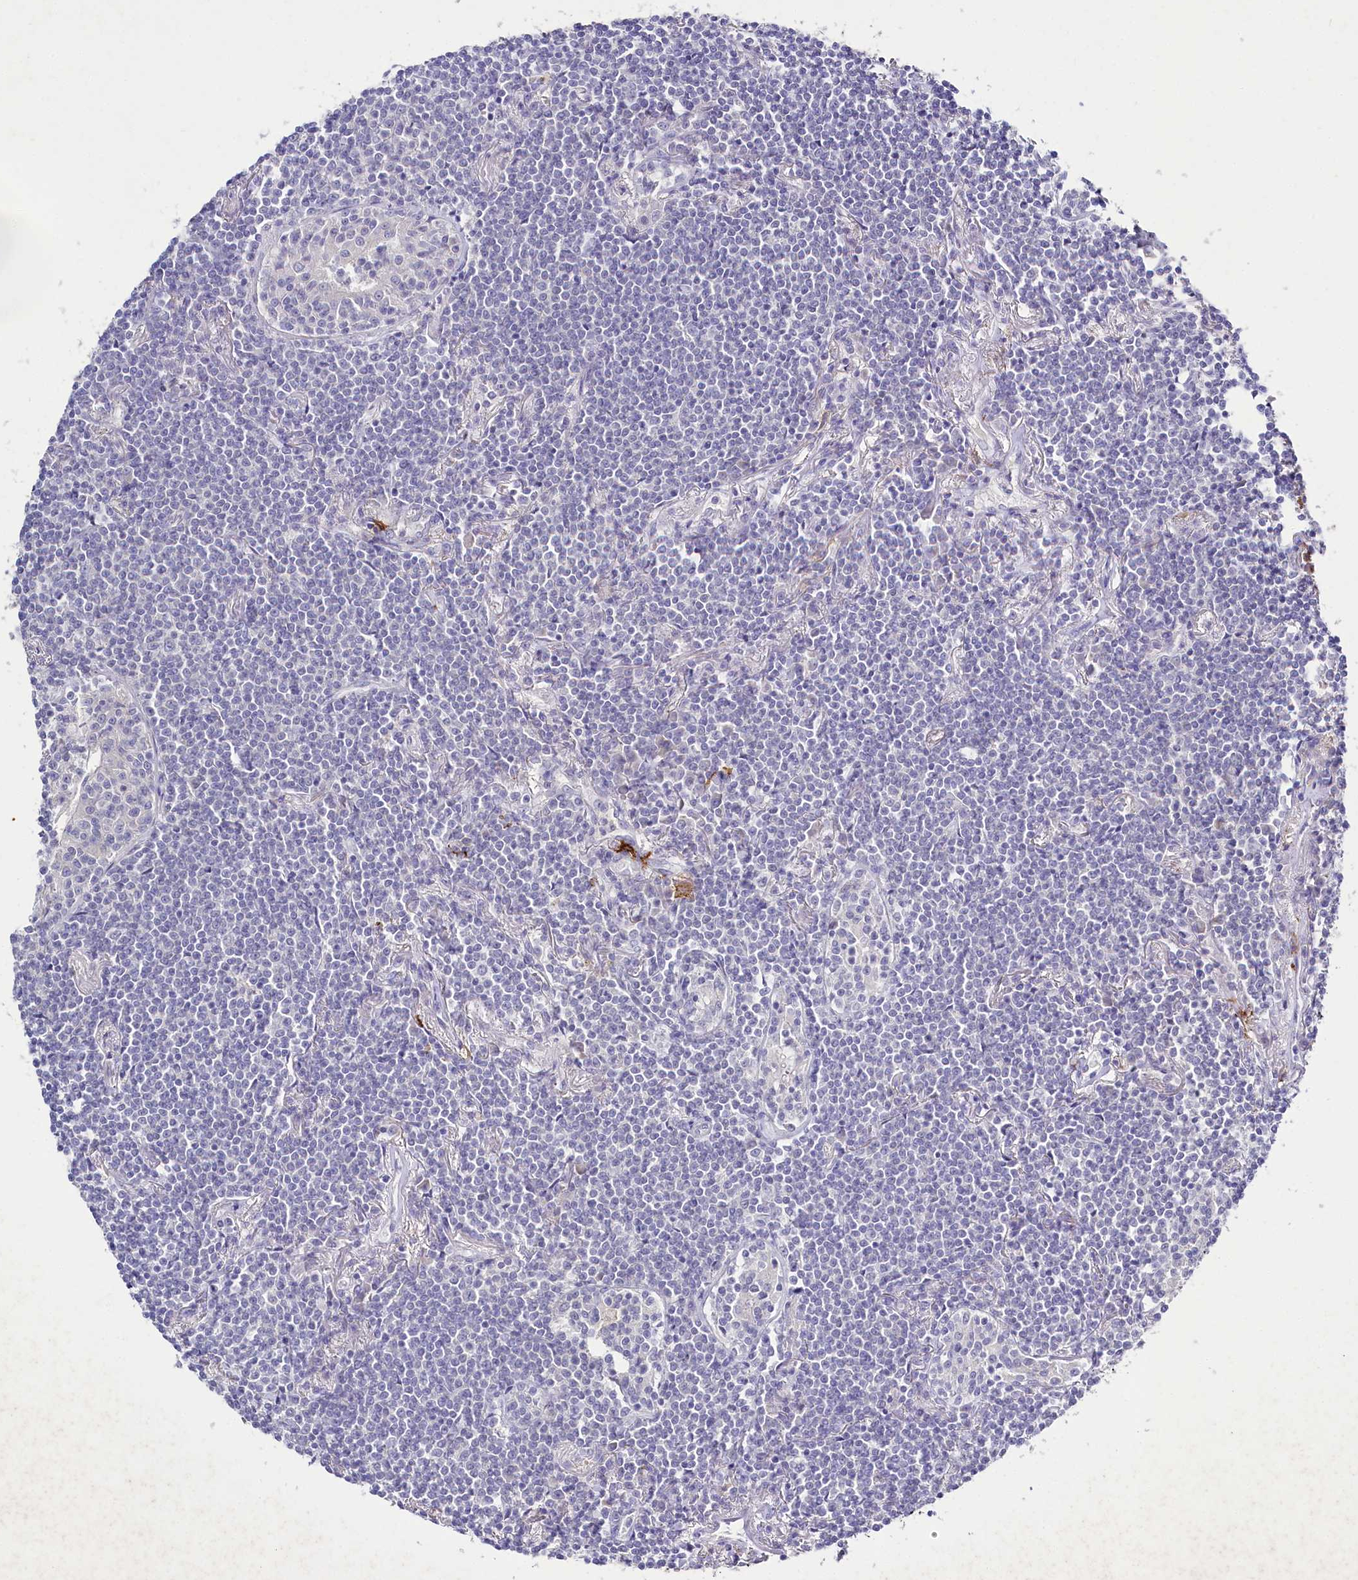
{"staining": {"intensity": "negative", "quantity": "none", "location": "none"}, "tissue": "lymphoma", "cell_type": "Tumor cells", "image_type": "cancer", "snomed": [{"axis": "morphology", "description": "Malignant lymphoma, non-Hodgkin's type, Low grade"}, {"axis": "topography", "description": "Lung"}], "caption": "A high-resolution image shows immunohistochemistry (IHC) staining of lymphoma, which displays no significant expression in tumor cells.", "gene": "CLEC4M", "patient": {"sex": "female", "age": 71}}